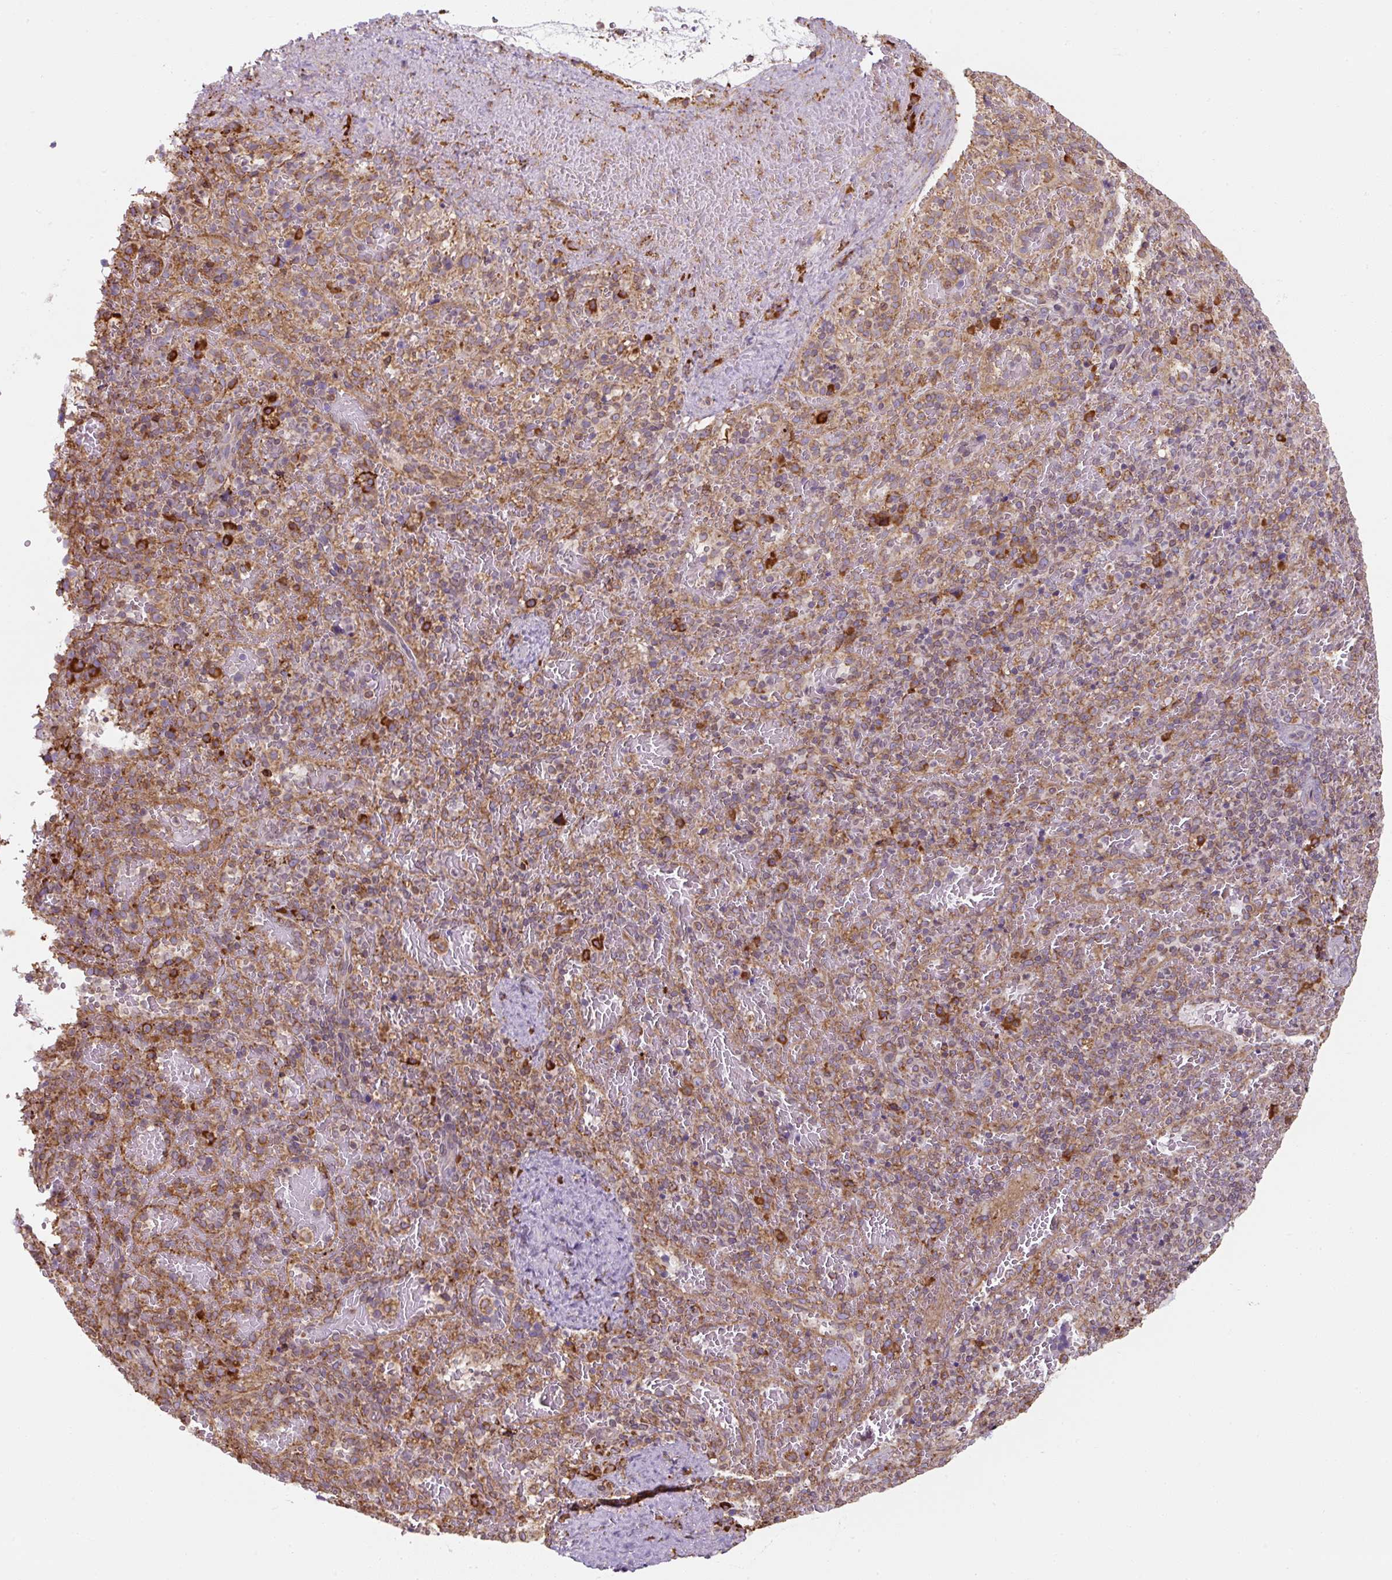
{"staining": {"intensity": "moderate", "quantity": "25%-75%", "location": "cytoplasmic/membranous"}, "tissue": "spleen", "cell_type": "Cells in red pulp", "image_type": "normal", "snomed": [{"axis": "morphology", "description": "Normal tissue, NOS"}, {"axis": "topography", "description": "Spleen"}], "caption": "Immunohistochemical staining of normal human spleen reveals 25%-75% levels of moderate cytoplasmic/membranous protein staining in approximately 25%-75% of cells in red pulp. (IHC, brightfield microscopy, high magnification).", "gene": "PRKCSH", "patient": {"sex": "female", "age": 50}}